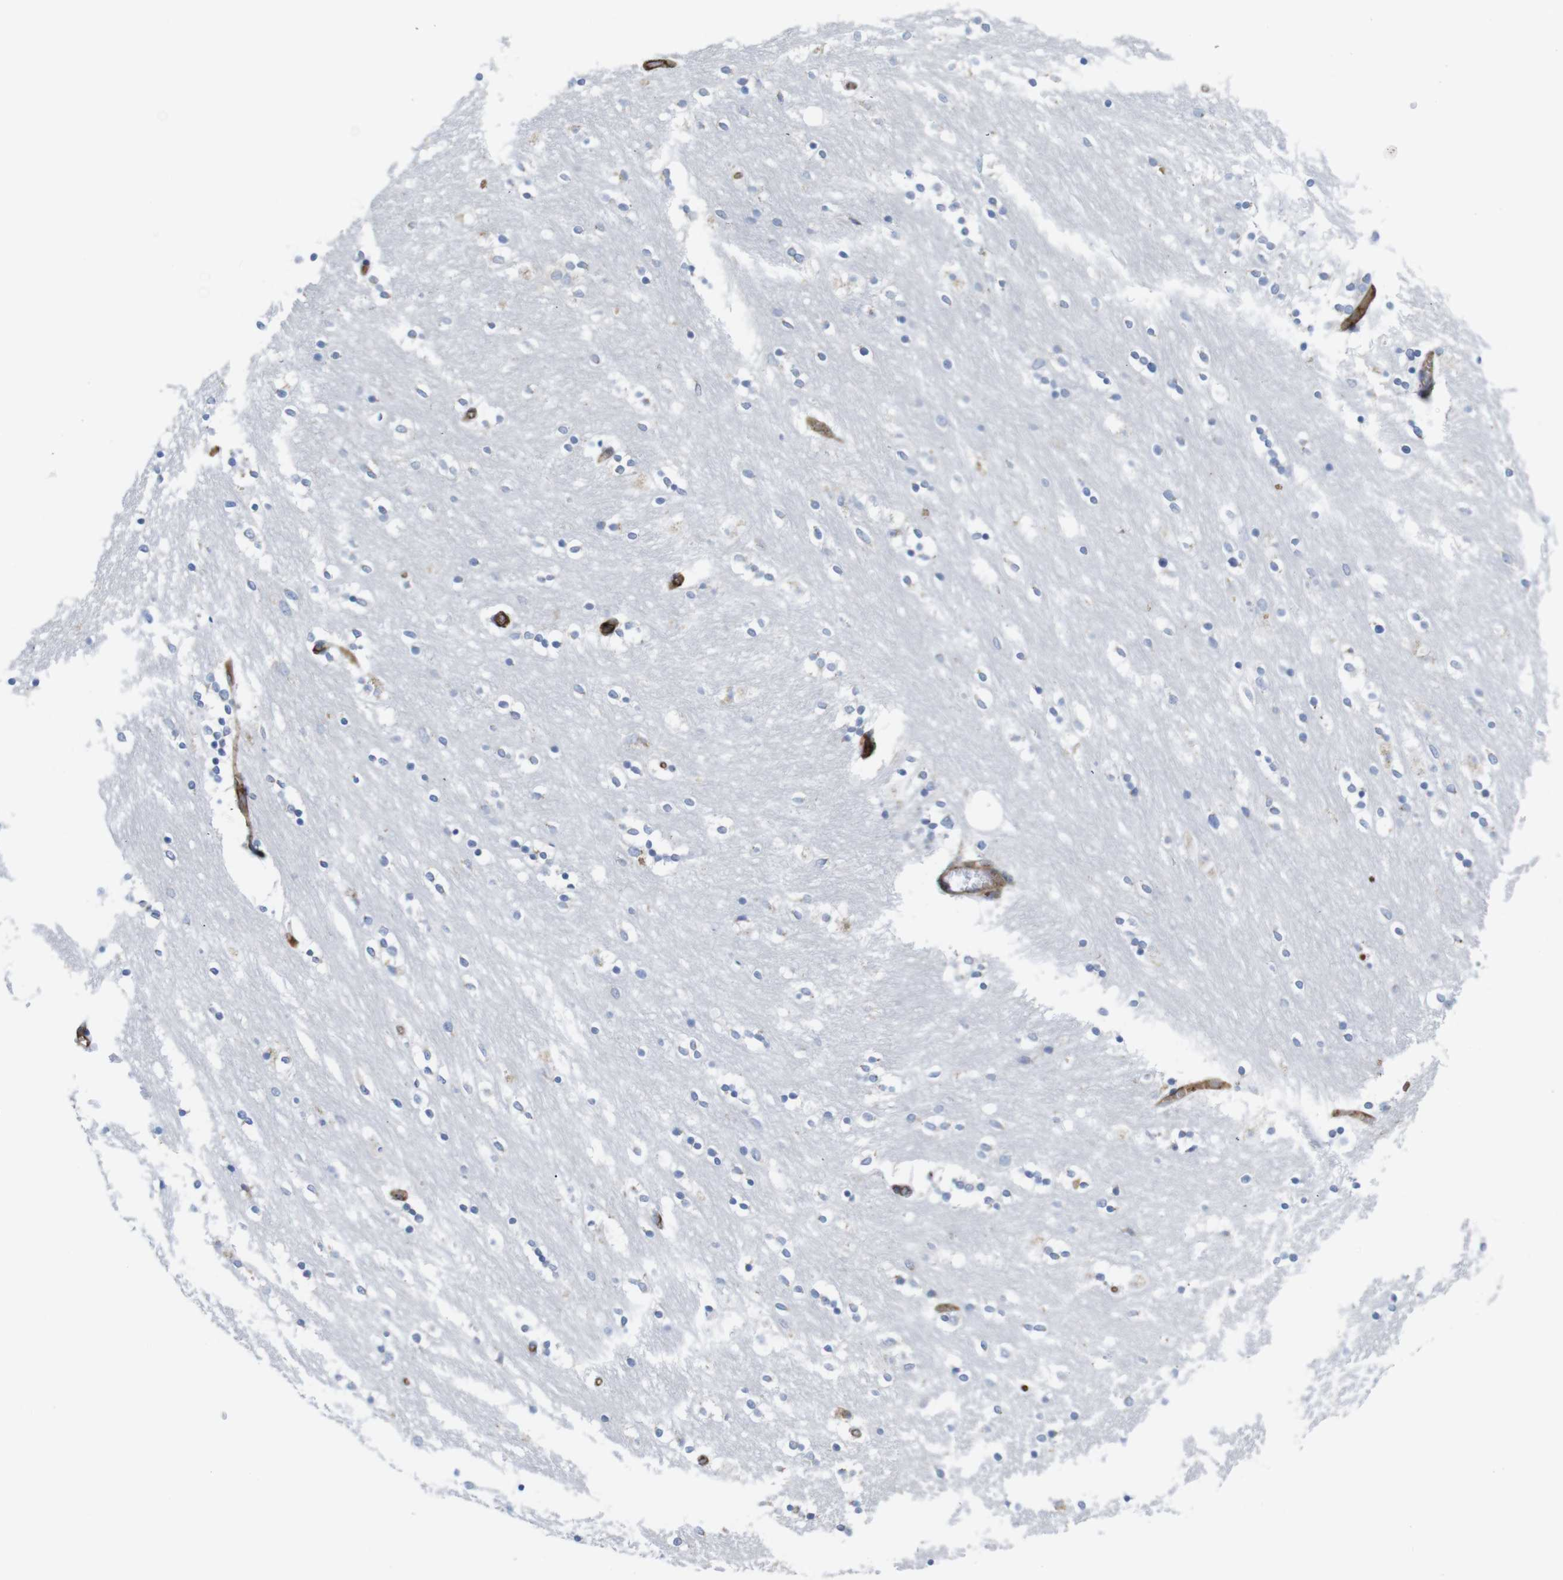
{"staining": {"intensity": "weak", "quantity": "<25%", "location": "cytoplasmic/membranous"}, "tissue": "caudate", "cell_type": "Glial cells", "image_type": "normal", "snomed": [{"axis": "morphology", "description": "Normal tissue, NOS"}, {"axis": "topography", "description": "Lateral ventricle wall"}], "caption": "High power microscopy histopathology image of an immunohistochemistry (IHC) photomicrograph of unremarkable caudate, revealing no significant expression in glial cells.", "gene": "CCR6", "patient": {"sex": "female", "age": 54}}